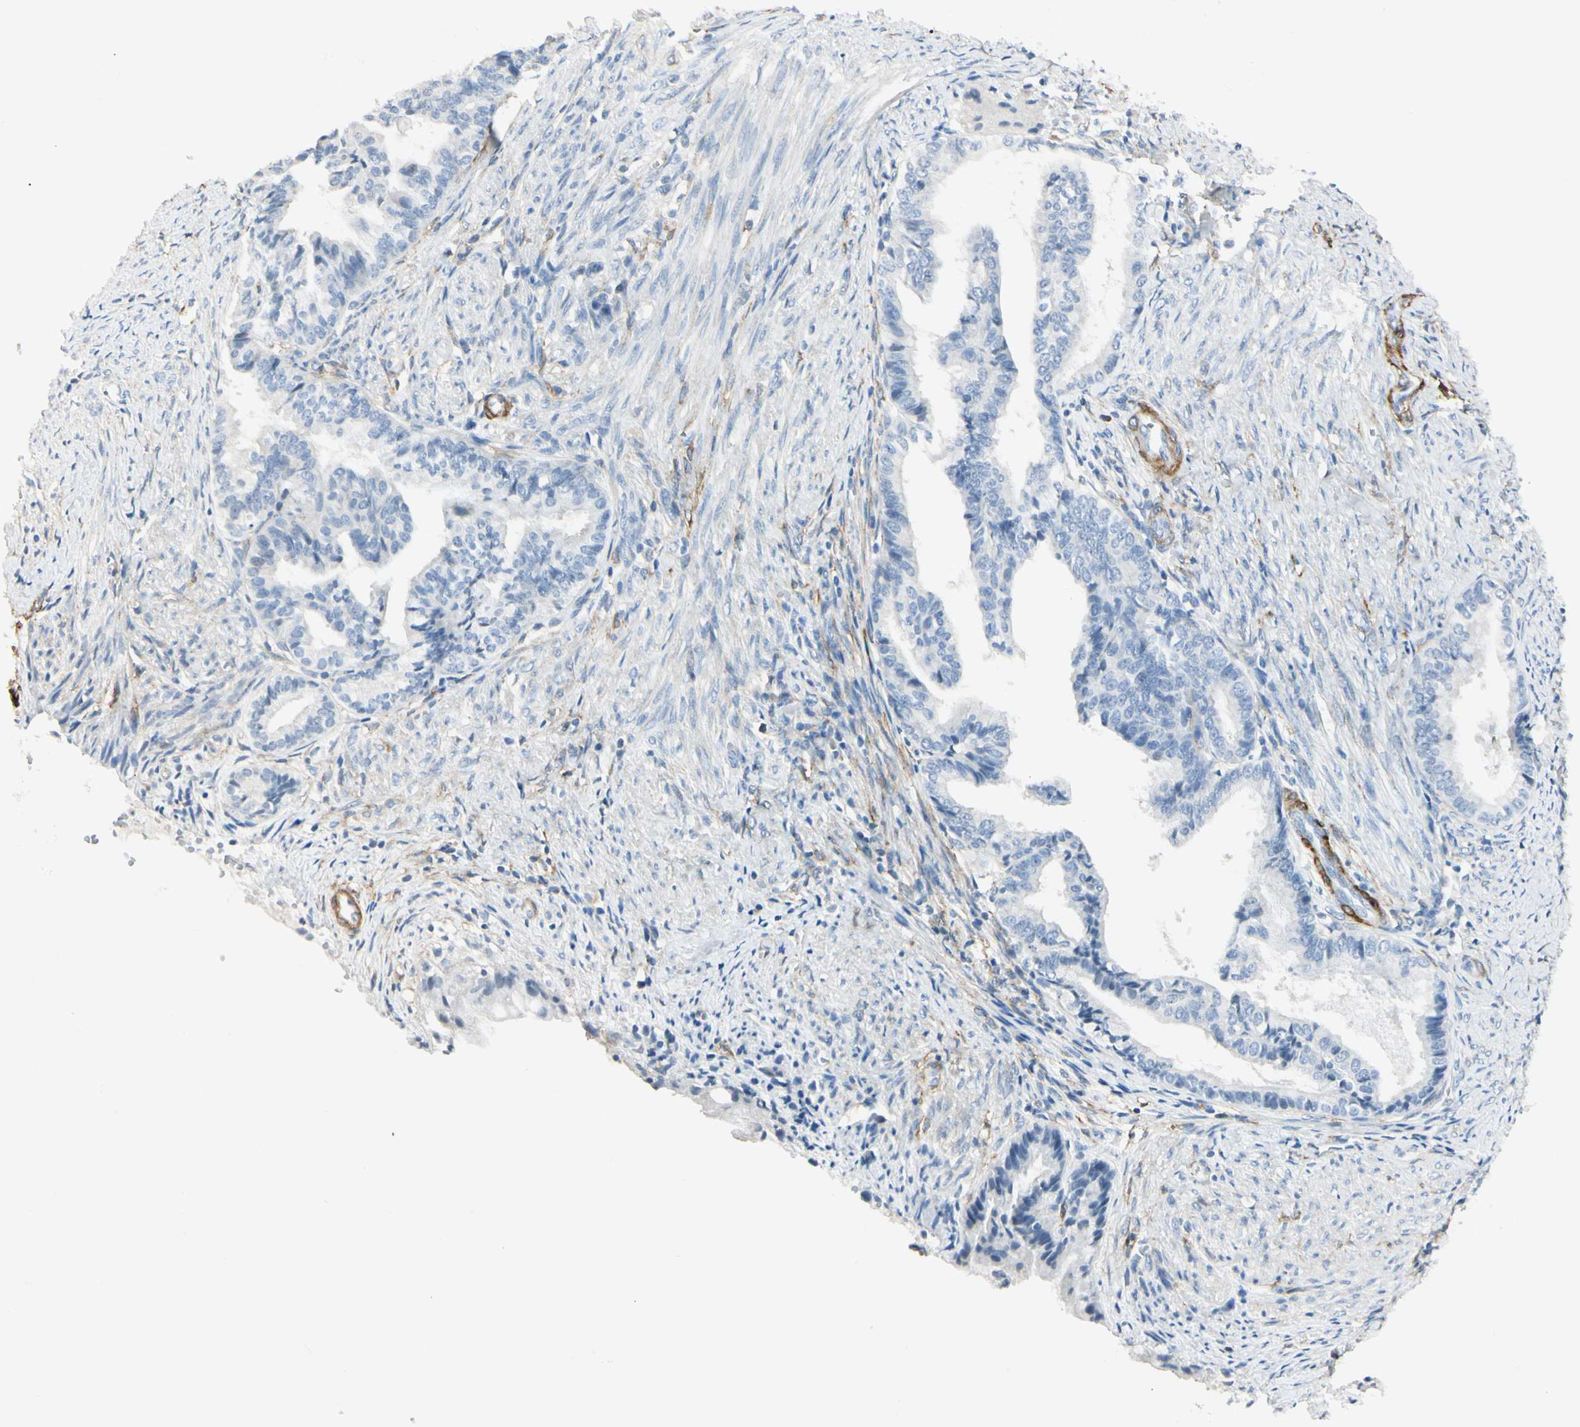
{"staining": {"intensity": "negative", "quantity": "none", "location": "none"}, "tissue": "endometrial cancer", "cell_type": "Tumor cells", "image_type": "cancer", "snomed": [{"axis": "morphology", "description": "Adenocarcinoma, NOS"}, {"axis": "topography", "description": "Endometrium"}], "caption": "Immunohistochemical staining of endometrial cancer (adenocarcinoma) demonstrates no significant expression in tumor cells. Nuclei are stained in blue.", "gene": "AMPH", "patient": {"sex": "female", "age": 86}}